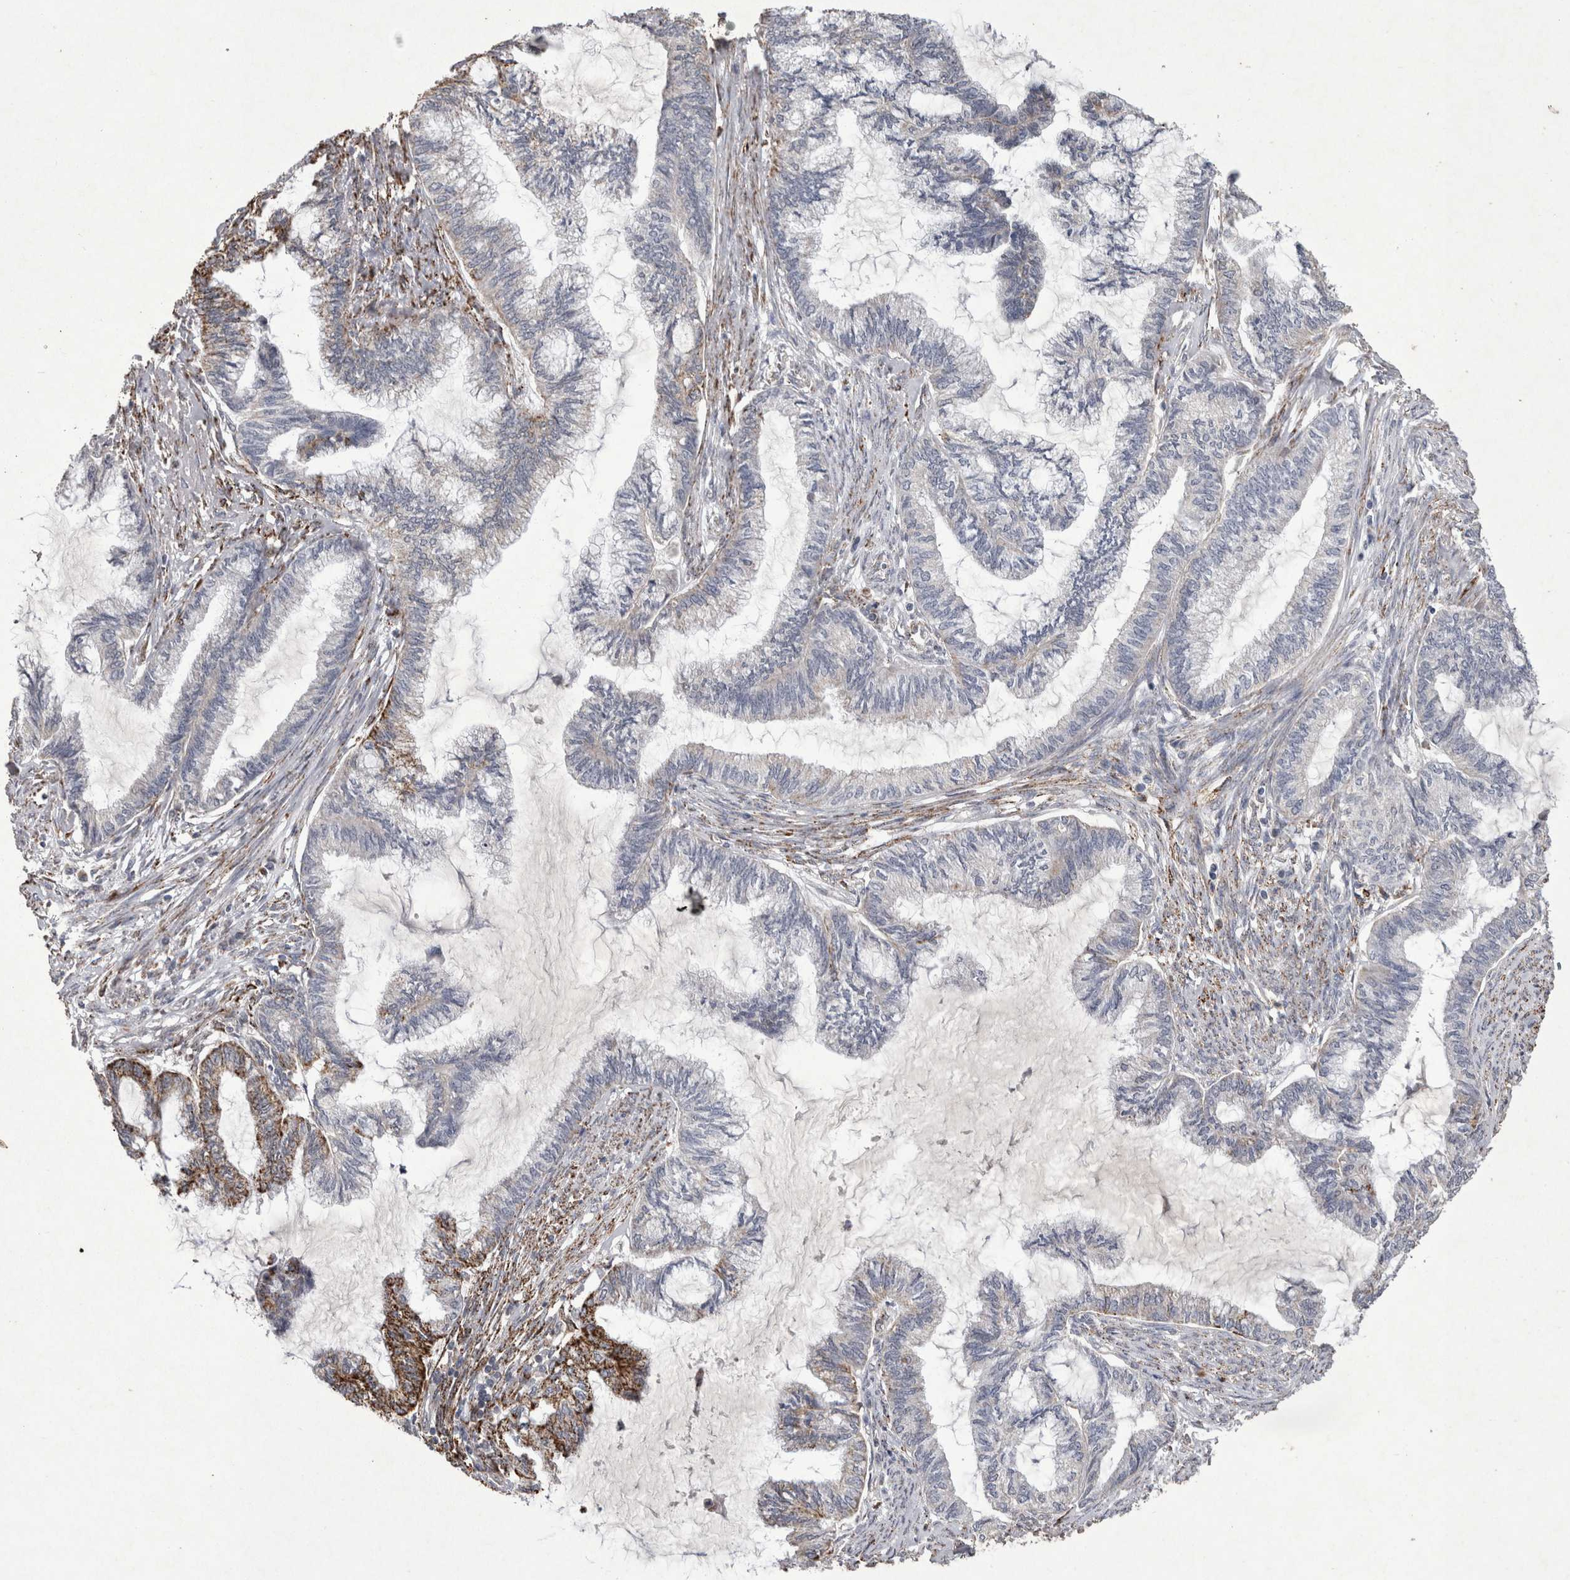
{"staining": {"intensity": "strong", "quantity": "<25%", "location": "cytoplasmic/membranous"}, "tissue": "endometrial cancer", "cell_type": "Tumor cells", "image_type": "cancer", "snomed": [{"axis": "morphology", "description": "Adenocarcinoma, NOS"}, {"axis": "topography", "description": "Endometrium"}], "caption": "Immunohistochemical staining of endometrial cancer (adenocarcinoma) demonstrates medium levels of strong cytoplasmic/membranous protein positivity in approximately <25% of tumor cells. The protein of interest is stained brown, and the nuclei are stained in blue (DAB (3,3'-diaminobenzidine) IHC with brightfield microscopy, high magnification).", "gene": "DKK3", "patient": {"sex": "female", "age": 86}}